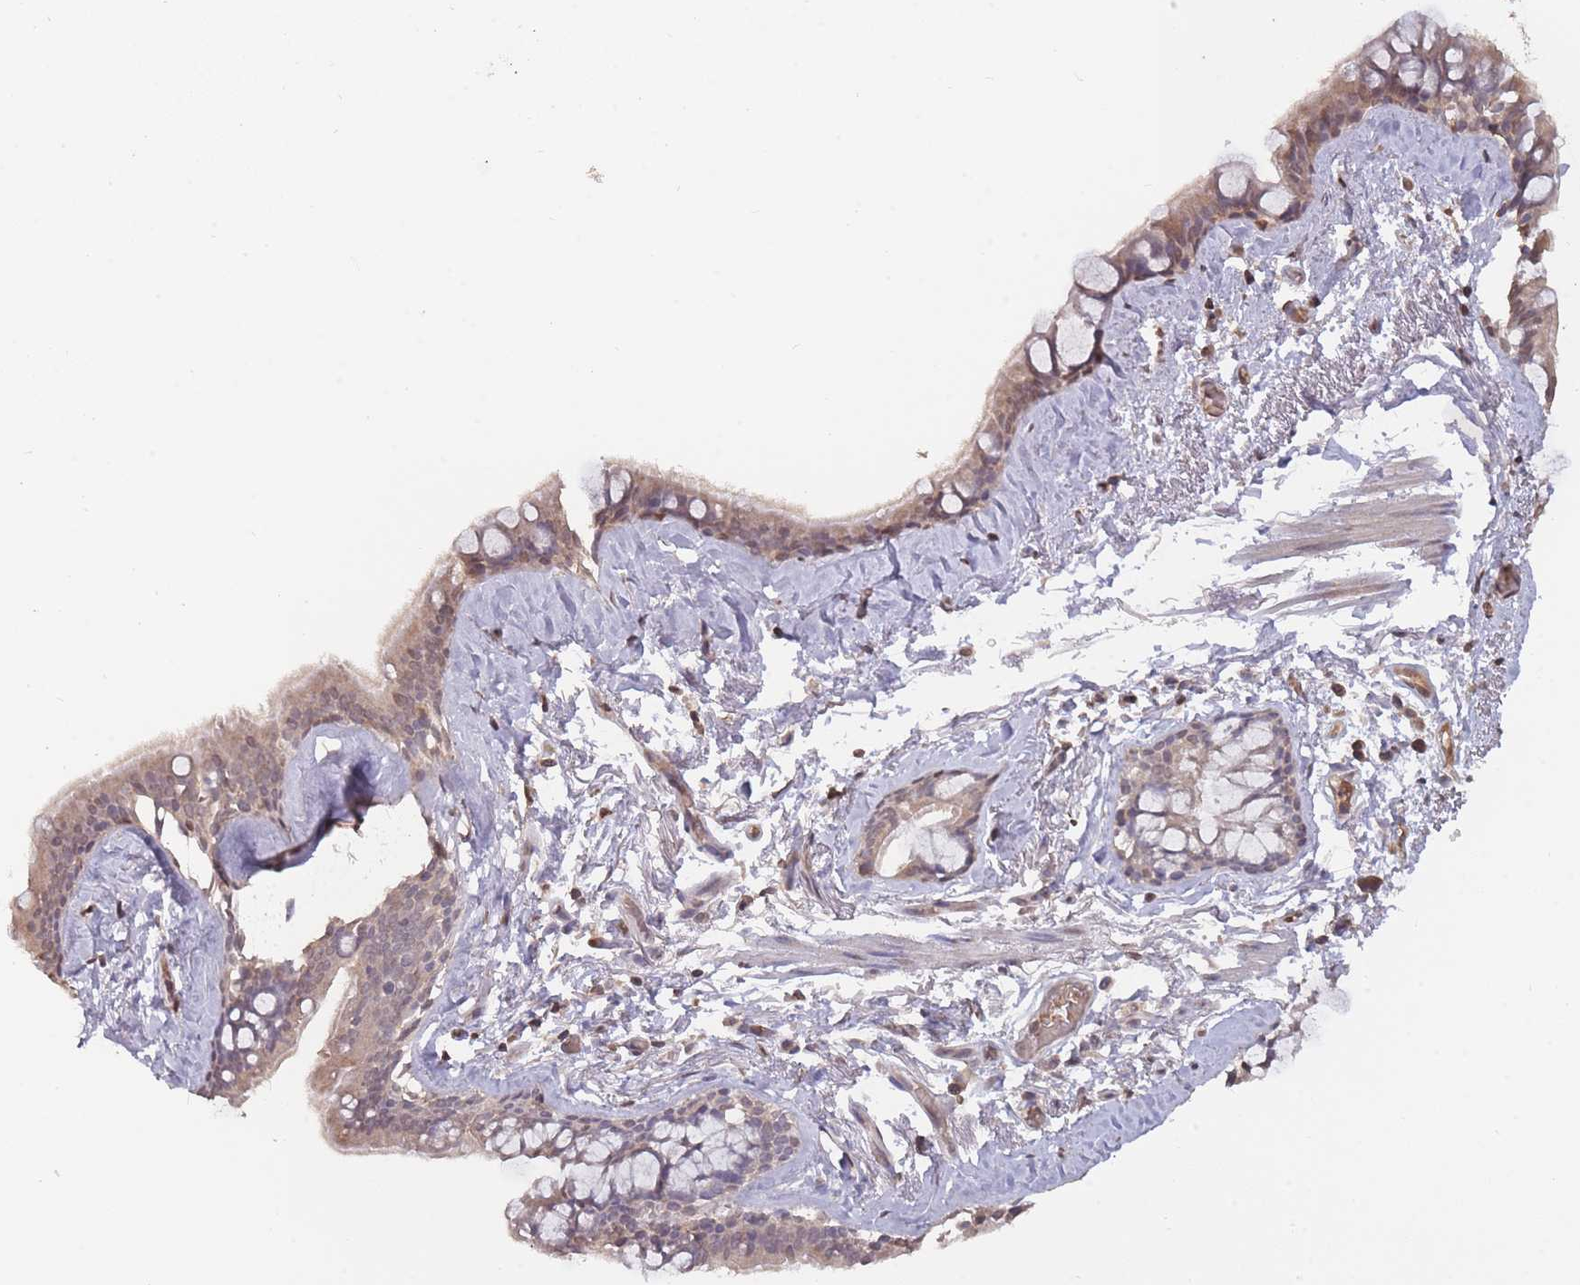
{"staining": {"intensity": "weak", "quantity": "25%-75%", "location": "cytoplasmic/membranous"}, "tissue": "bronchus", "cell_type": "Respiratory epithelial cells", "image_type": "normal", "snomed": [{"axis": "morphology", "description": "Normal tissue, NOS"}, {"axis": "topography", "description": "Cartilage tissue"}], "caption": "Normal bronchus shows weak cytoplasmic/membranous staining in about 25%-75% of respiratory epithelial cells, visualized by immunohistochemistry.", "gene": "ADCYAP1R1", "patient": {"sex": "male", "age": 63}}